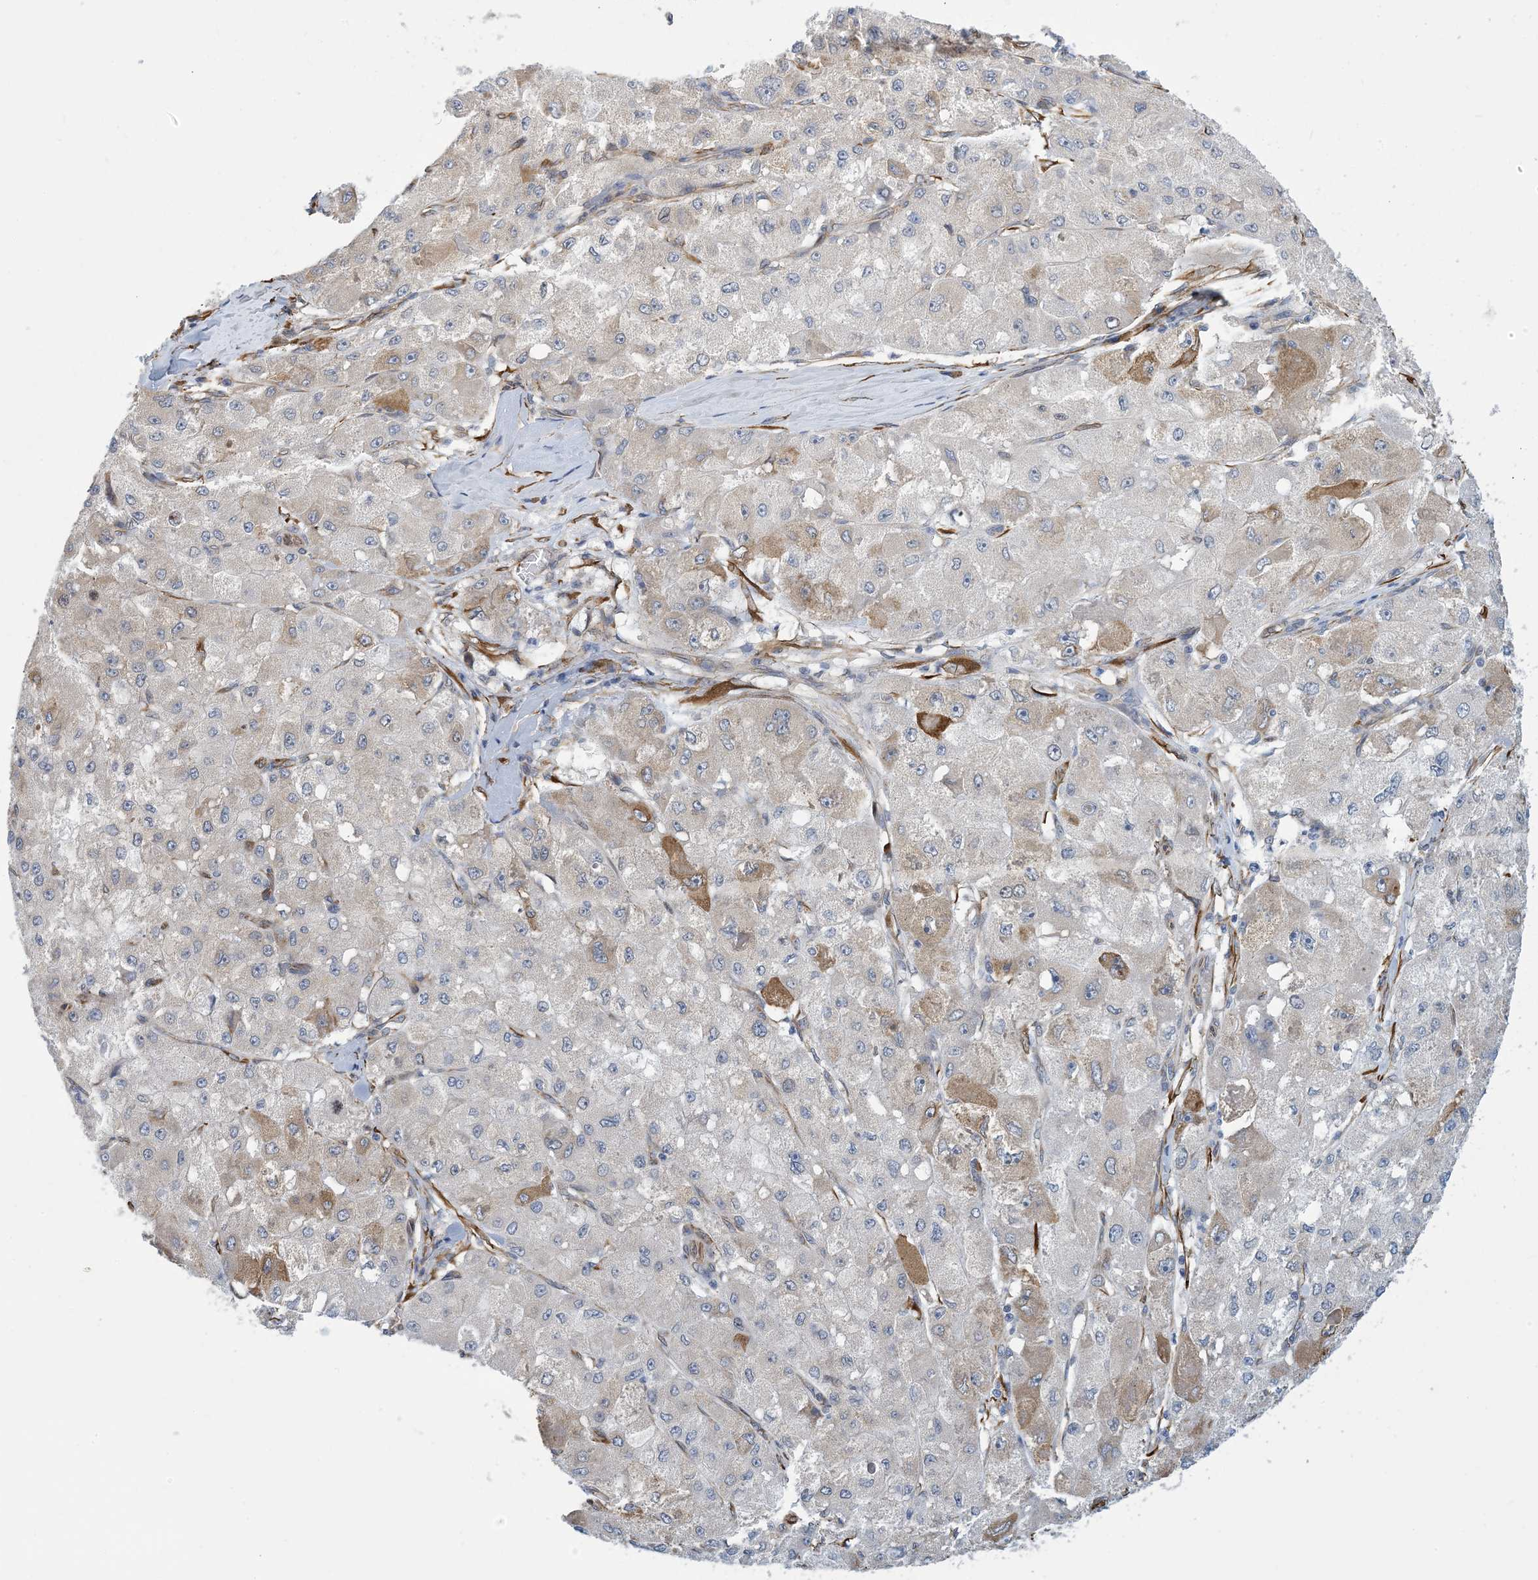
{"staining": {"intensity": "moderate", "quantity": "<25%", "location": "cytoplasmic/membranous"}, "tissue": "liver cancer", "cell_type": "Tumor cells", "image_type": "cancer", "snomed": [{"axis": "morphology", "description": "Carcinoma, Hepatocellular, NOS"}, {"axis": "topography", "description": "Liver"}], "caption": "The photomicrograph displays a brown stain indicating the presence of a protein in the cytoplasmic/membranous of tumor cells in liver hepatocellular carcinoma. The staining was performed using DAB (3,3'-diaminobenzidine) to visualize the protein expression in brown, while the nuclei were stained in blue with hematoxylin (Magnification: 20x).", "gene": "CCDC14", "patient": {"sex": "male", "age": 80}}